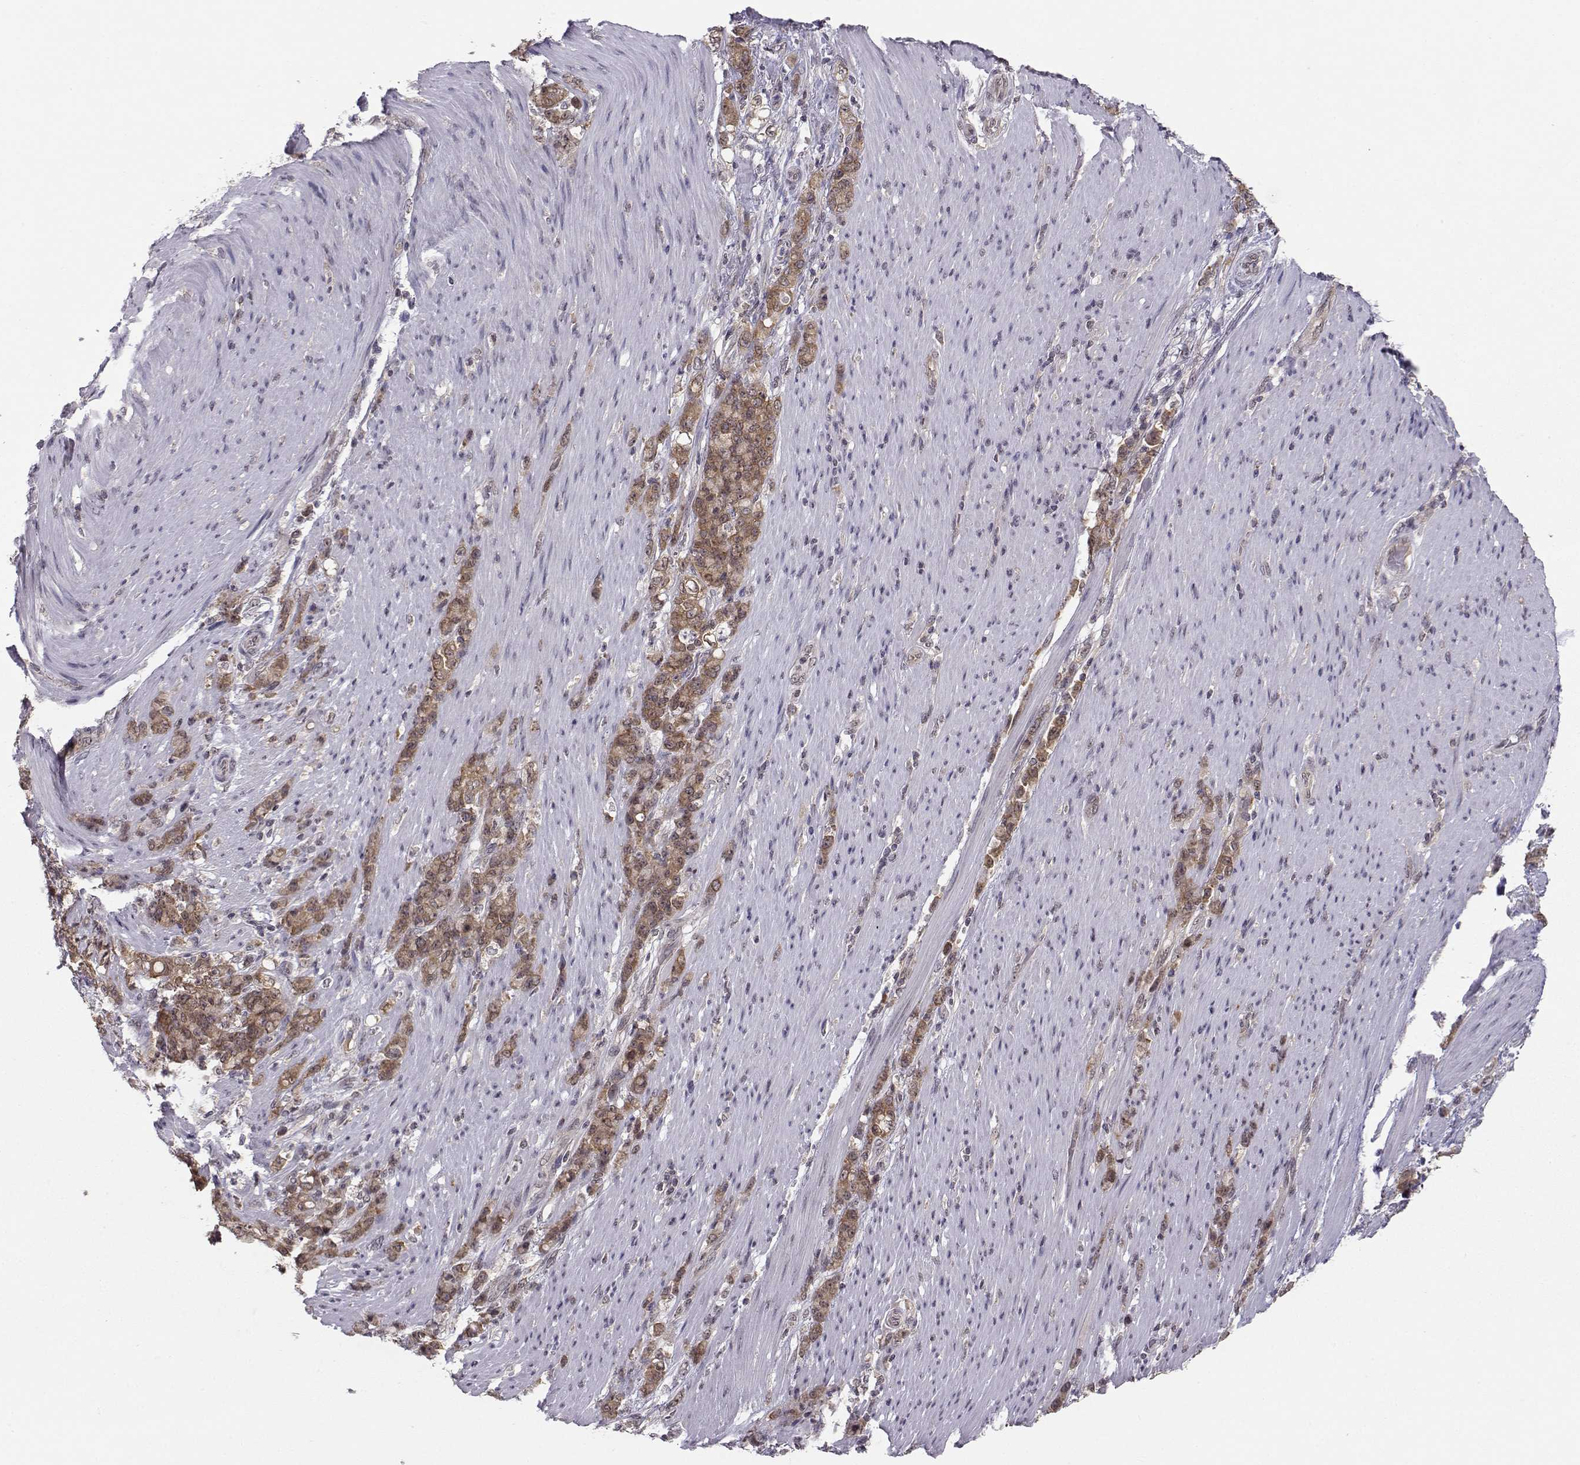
{"staining": {"intensity": "moderate", "quantity": ">75%", "location": "cytoplasmic/membranous"}, "tissue": "stomach cancer", "cell_type": "Tumor cells", "image_type": "cancer", "snomed": [{"axis": "morphology", "description": "Adenocarcinoma, NOS"}, {"axis": "topography", "description": "Stomach"}], "caption": "Immunohistochemistry staining of stomach cancer (adenocarcinoma), which reveals medium levels of moderate cytoplasmic/membranous staining in approximately >75% of tumor cells indicating moderate cytoplasmic/membranous protein staining. The staining was performed using DAB (3,3'-diaminobenzidine) (brown) for protein detection and nuclei were counterstained in hematoxylin (blue).", "gene": "KIF13B", "patient": {"sex": "female", "age": 79}}